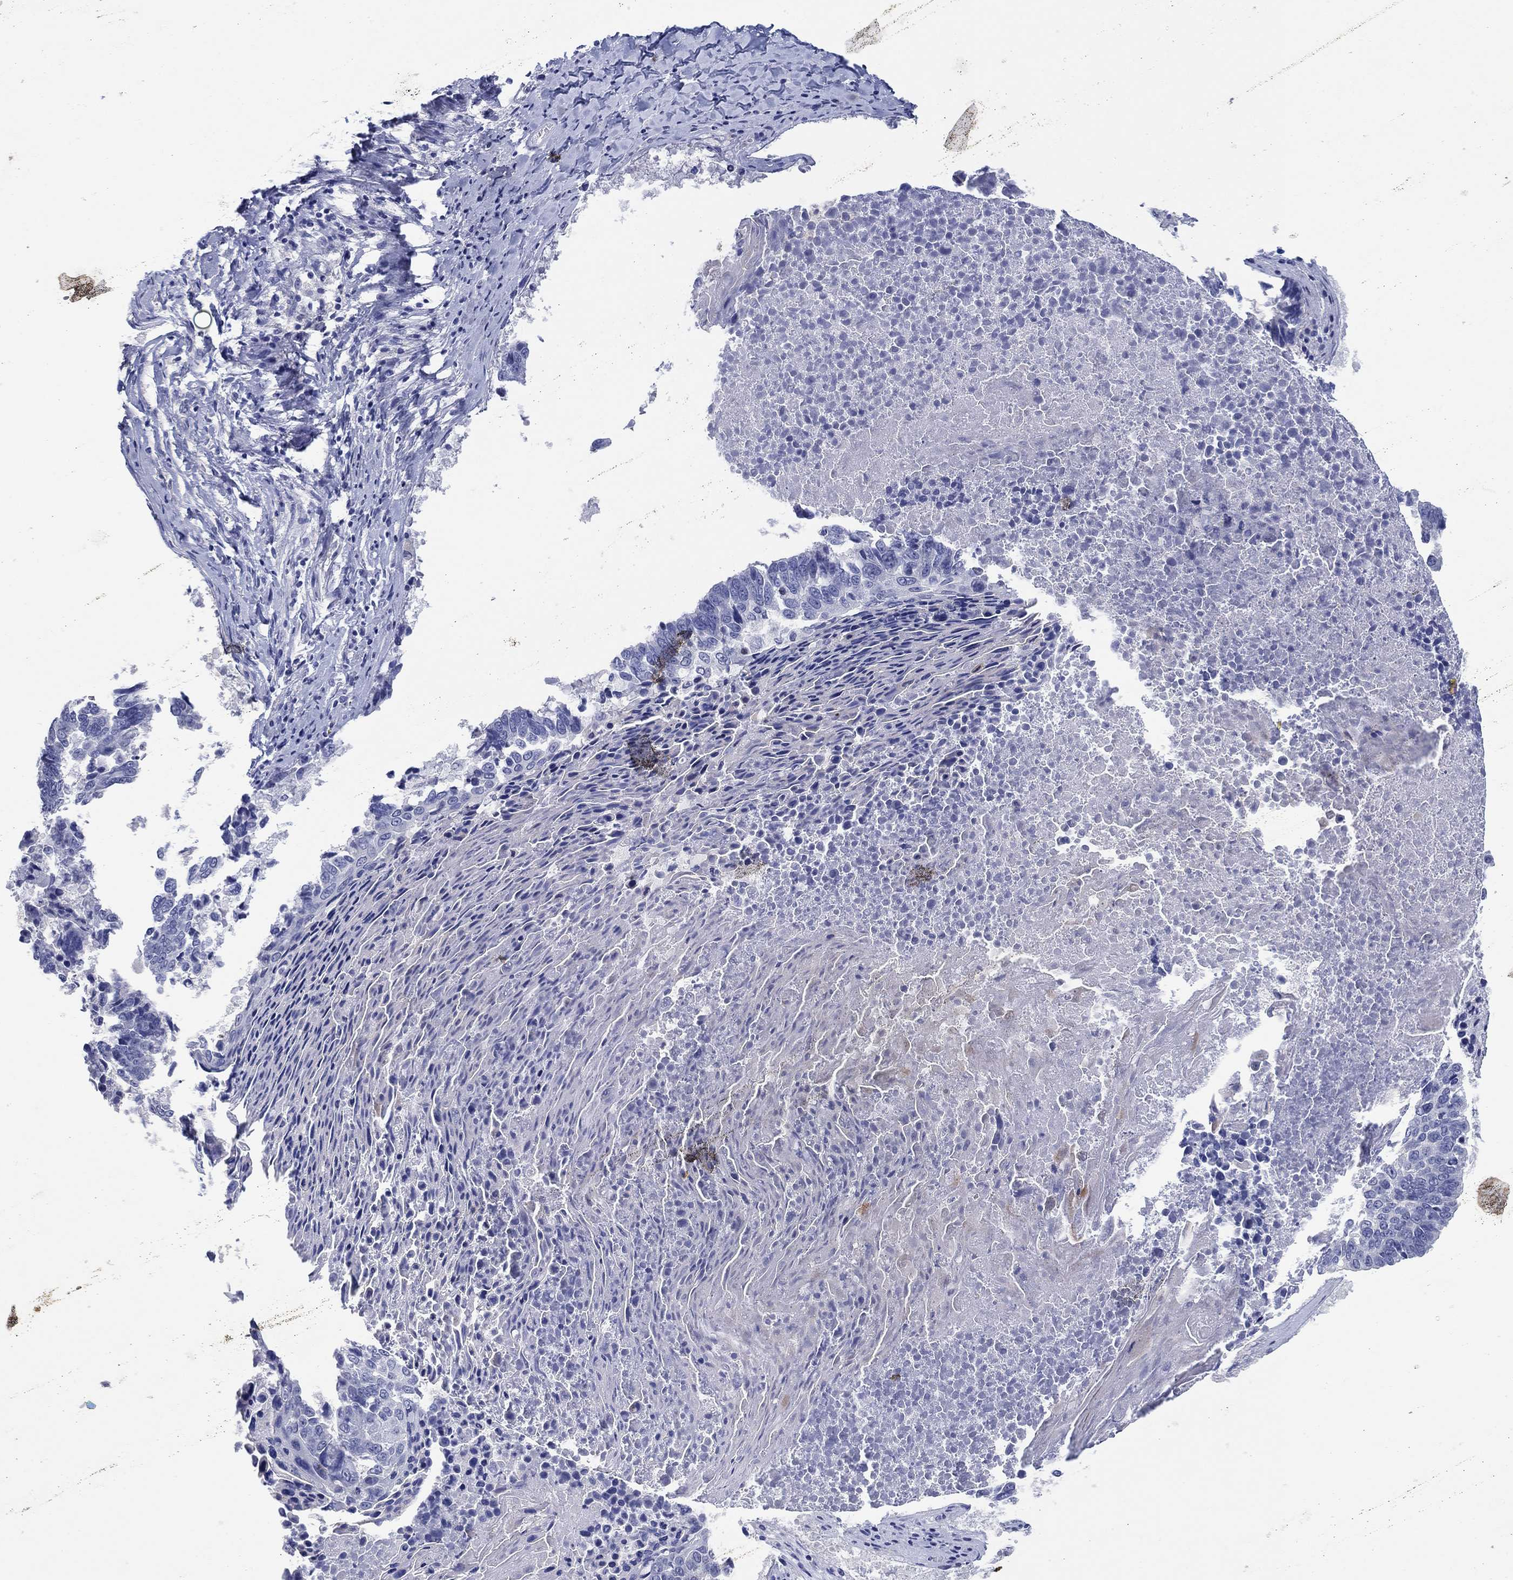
{"staining": {"intensity": "negative", "quantity": "none", "location": "none"}, "tissue": "lung cancer", "cell_type": "Tumor cells", "image_type": "cancer", "snomed": [{"axis": "morphology", "description": "Squamous cell carcinoma, NOS"}, {"axis": "topography", "description": "Lung"}], "caption": "Immunohistochemical staining of squamous cell carcinoma (lung) displays no significant positivity in tumor cells.", "gene": "HDC", "patient": {"sex": "male", "age": 73}}